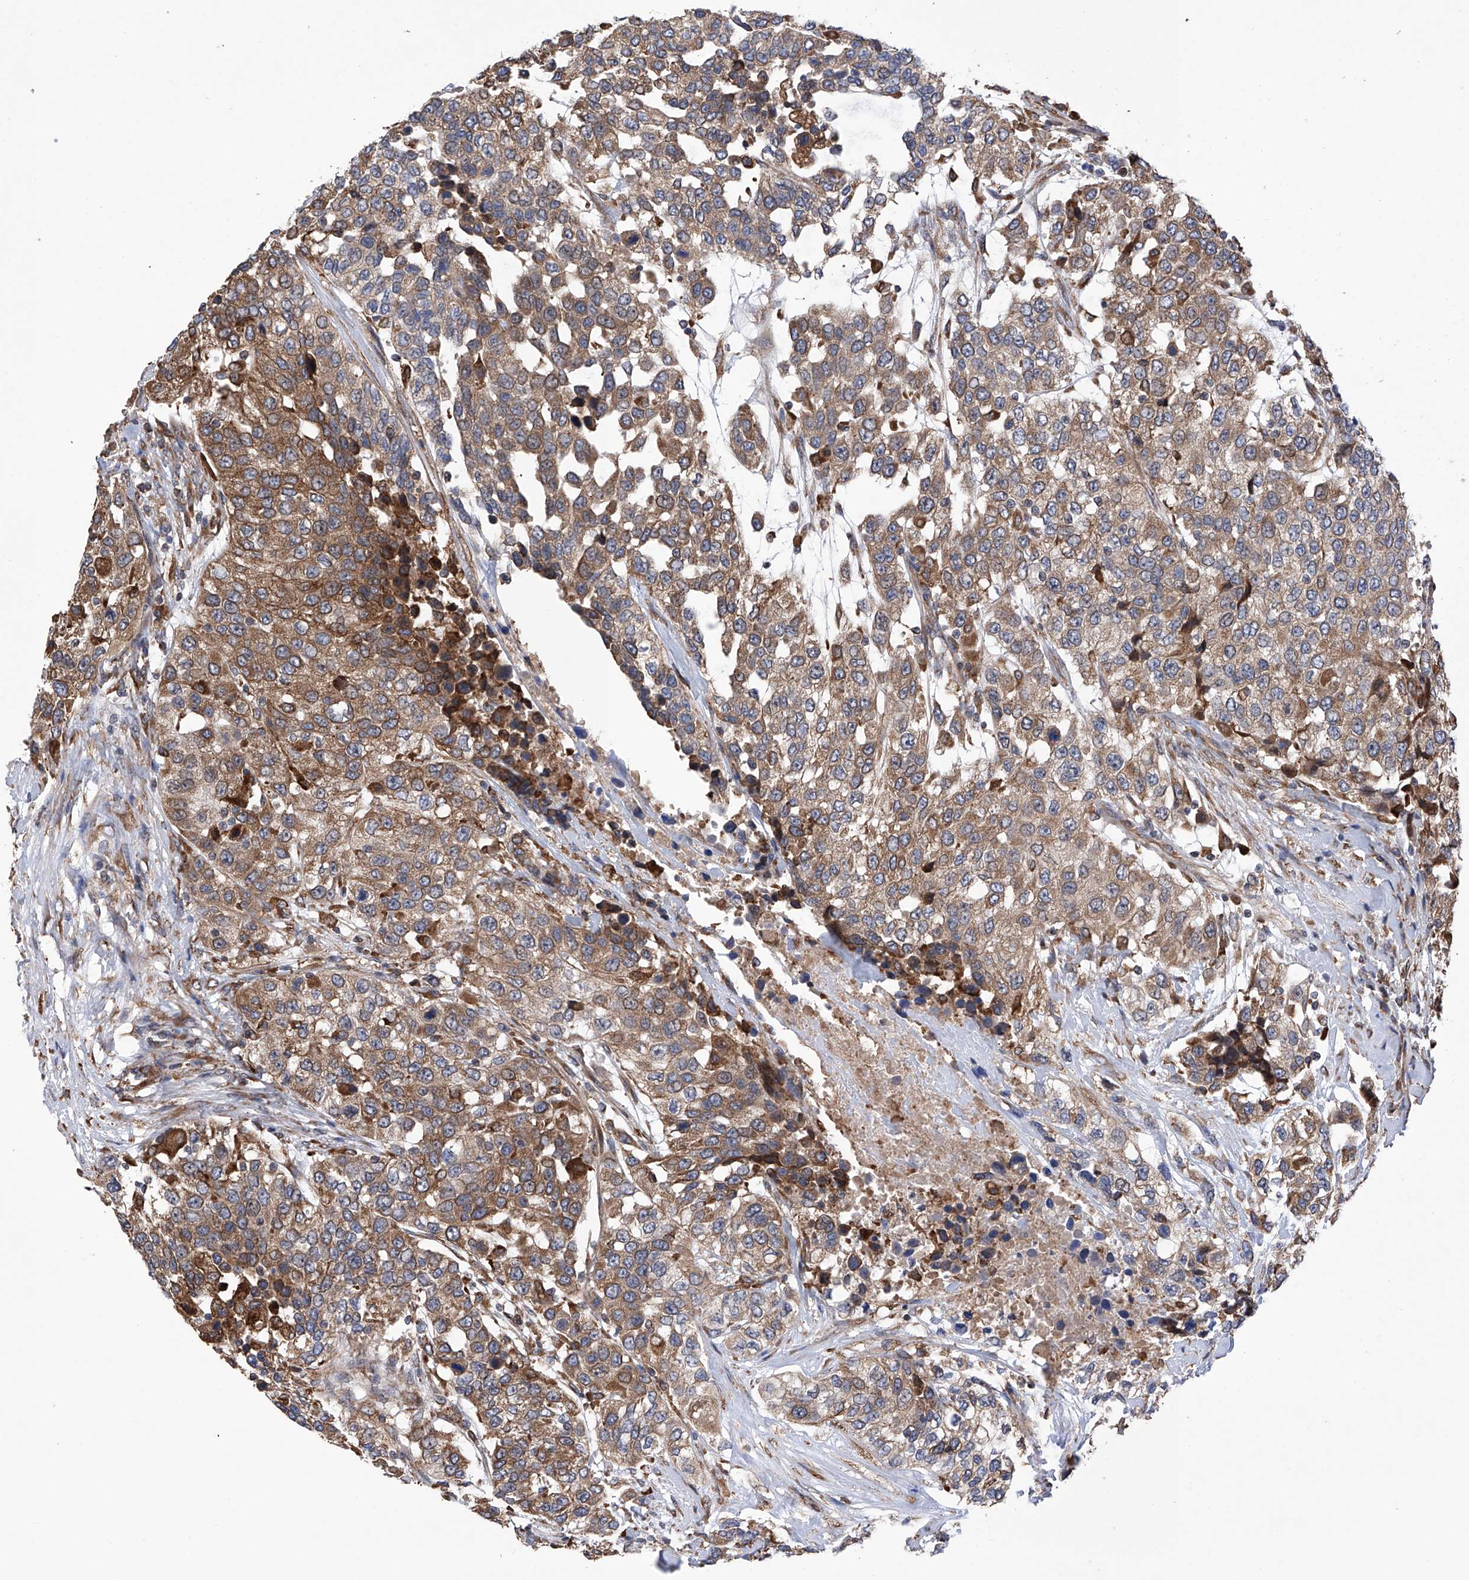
{"staining": {"intensity": "moderate", "quantity": ">75%", "location": "cytoplasmic/membranous"}, "tissue": "urothelial cancer", "cell_type": "Tumor cells", "image_type": "cancer", "snomed": [{"axis": "morphology", "description": "Urothelial carcinoma, High grade"}, {"axis": "topography", "description": "Urinary bladder"}], "caption": "Immunohistochemistry (IHC) staining of urothelial carcinoma (high-grade), which demonstrates medium levels of moderate cytoplasmic/membranous staining in approximately >75% of tumor cells indicating moderate cytoplasmic/membranous protein staining. The staining was performed using DAB (3,3'-diaminobenzidine) (brown) for protein detection and nuclei were counterstained in hematoxylin (blue).", "gene": "DNAH8", "patient": {"sex": "female", "age": 80}}